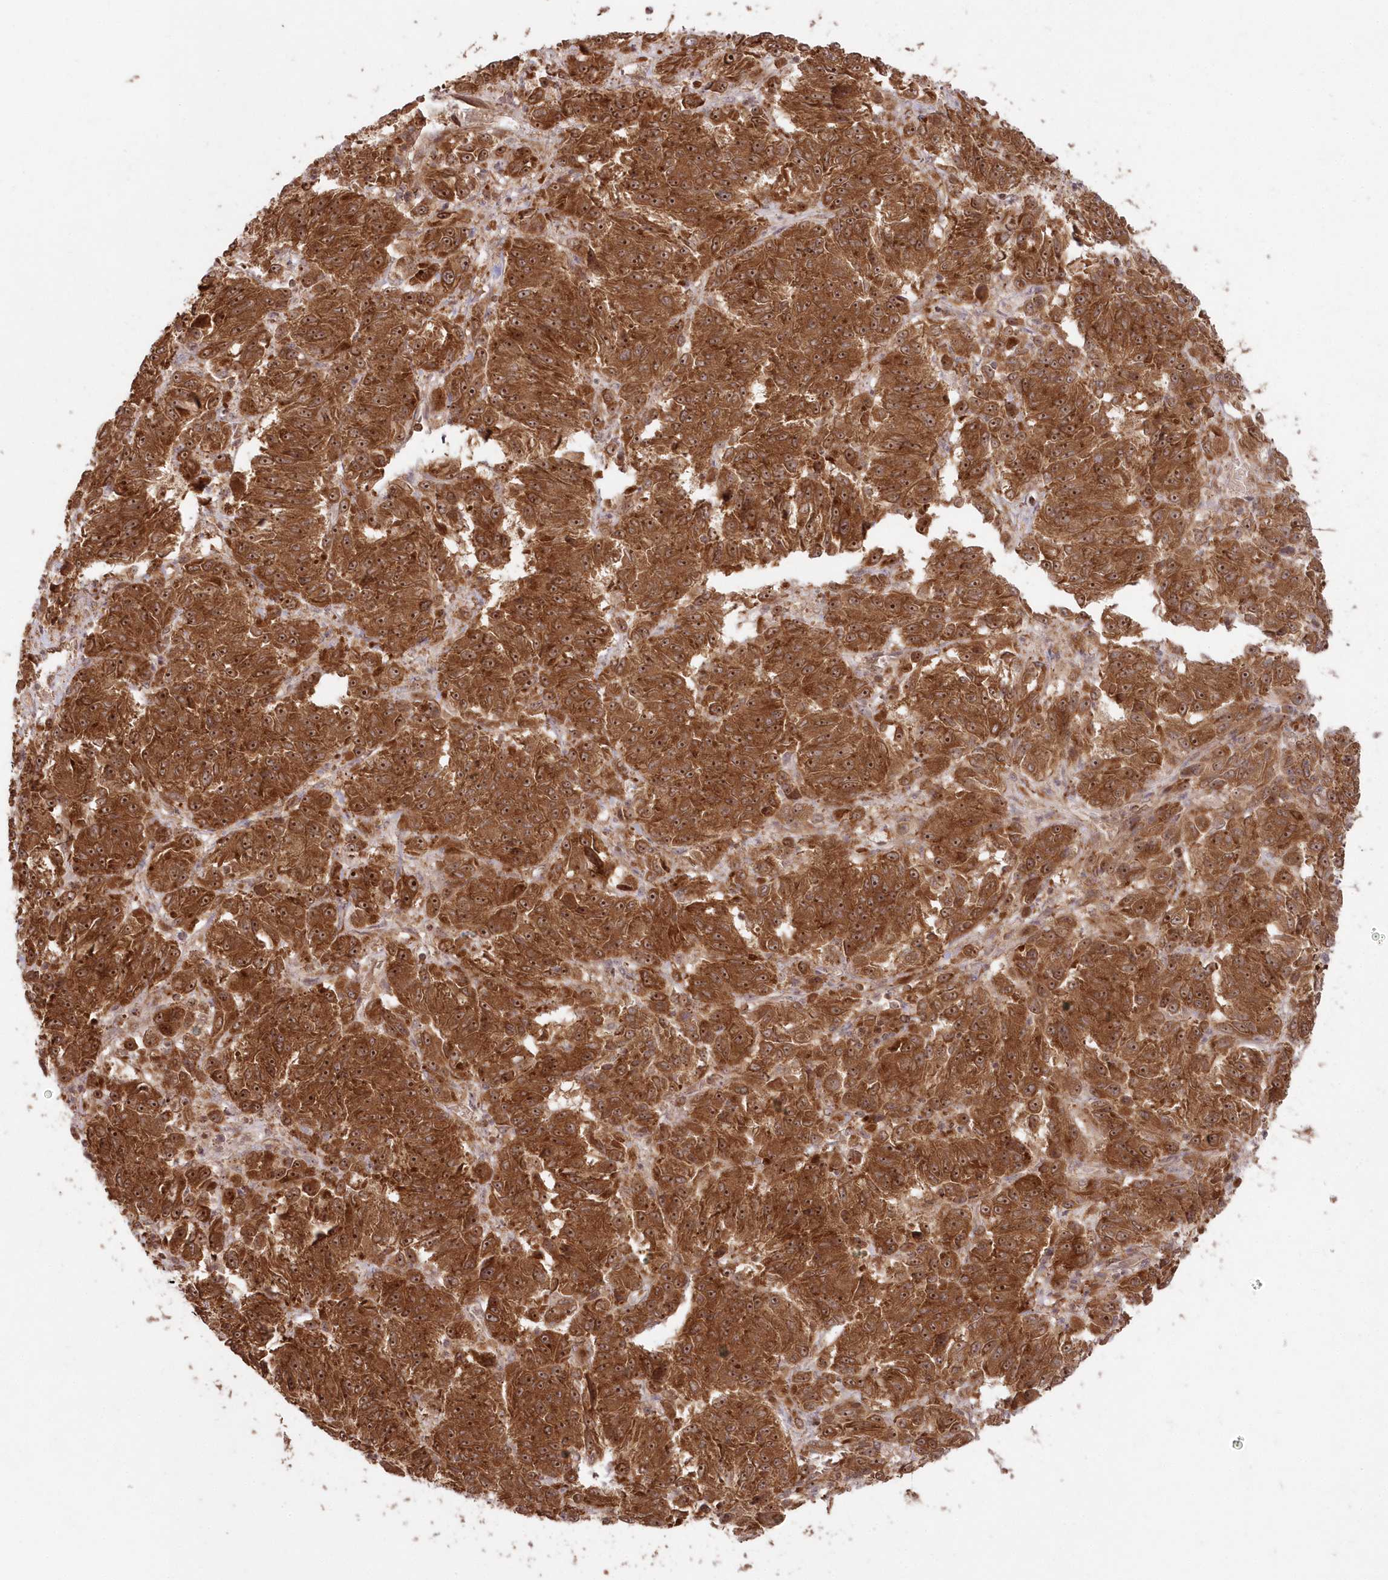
{"staining": {"intensity": "strong", "quantity": ">75%", "location": "cytoplasmic/membranous,nuclear"}, "tissue": "melanoma", "cell_type": "Tumor cells", "image_type": "cancer", "snomed": [{"axis": "morphology", "description": "Malignant melanoma, Metastatic site"}, {"axis": "topography", "description": "Lung"}], "caption": "Melanoma stained for a protein shows strong cytoplasmic/membranous and nuclear positivity in tumor cells.", "gene": "SERINC1", "patient": {"sex": "male", "age": 64}}